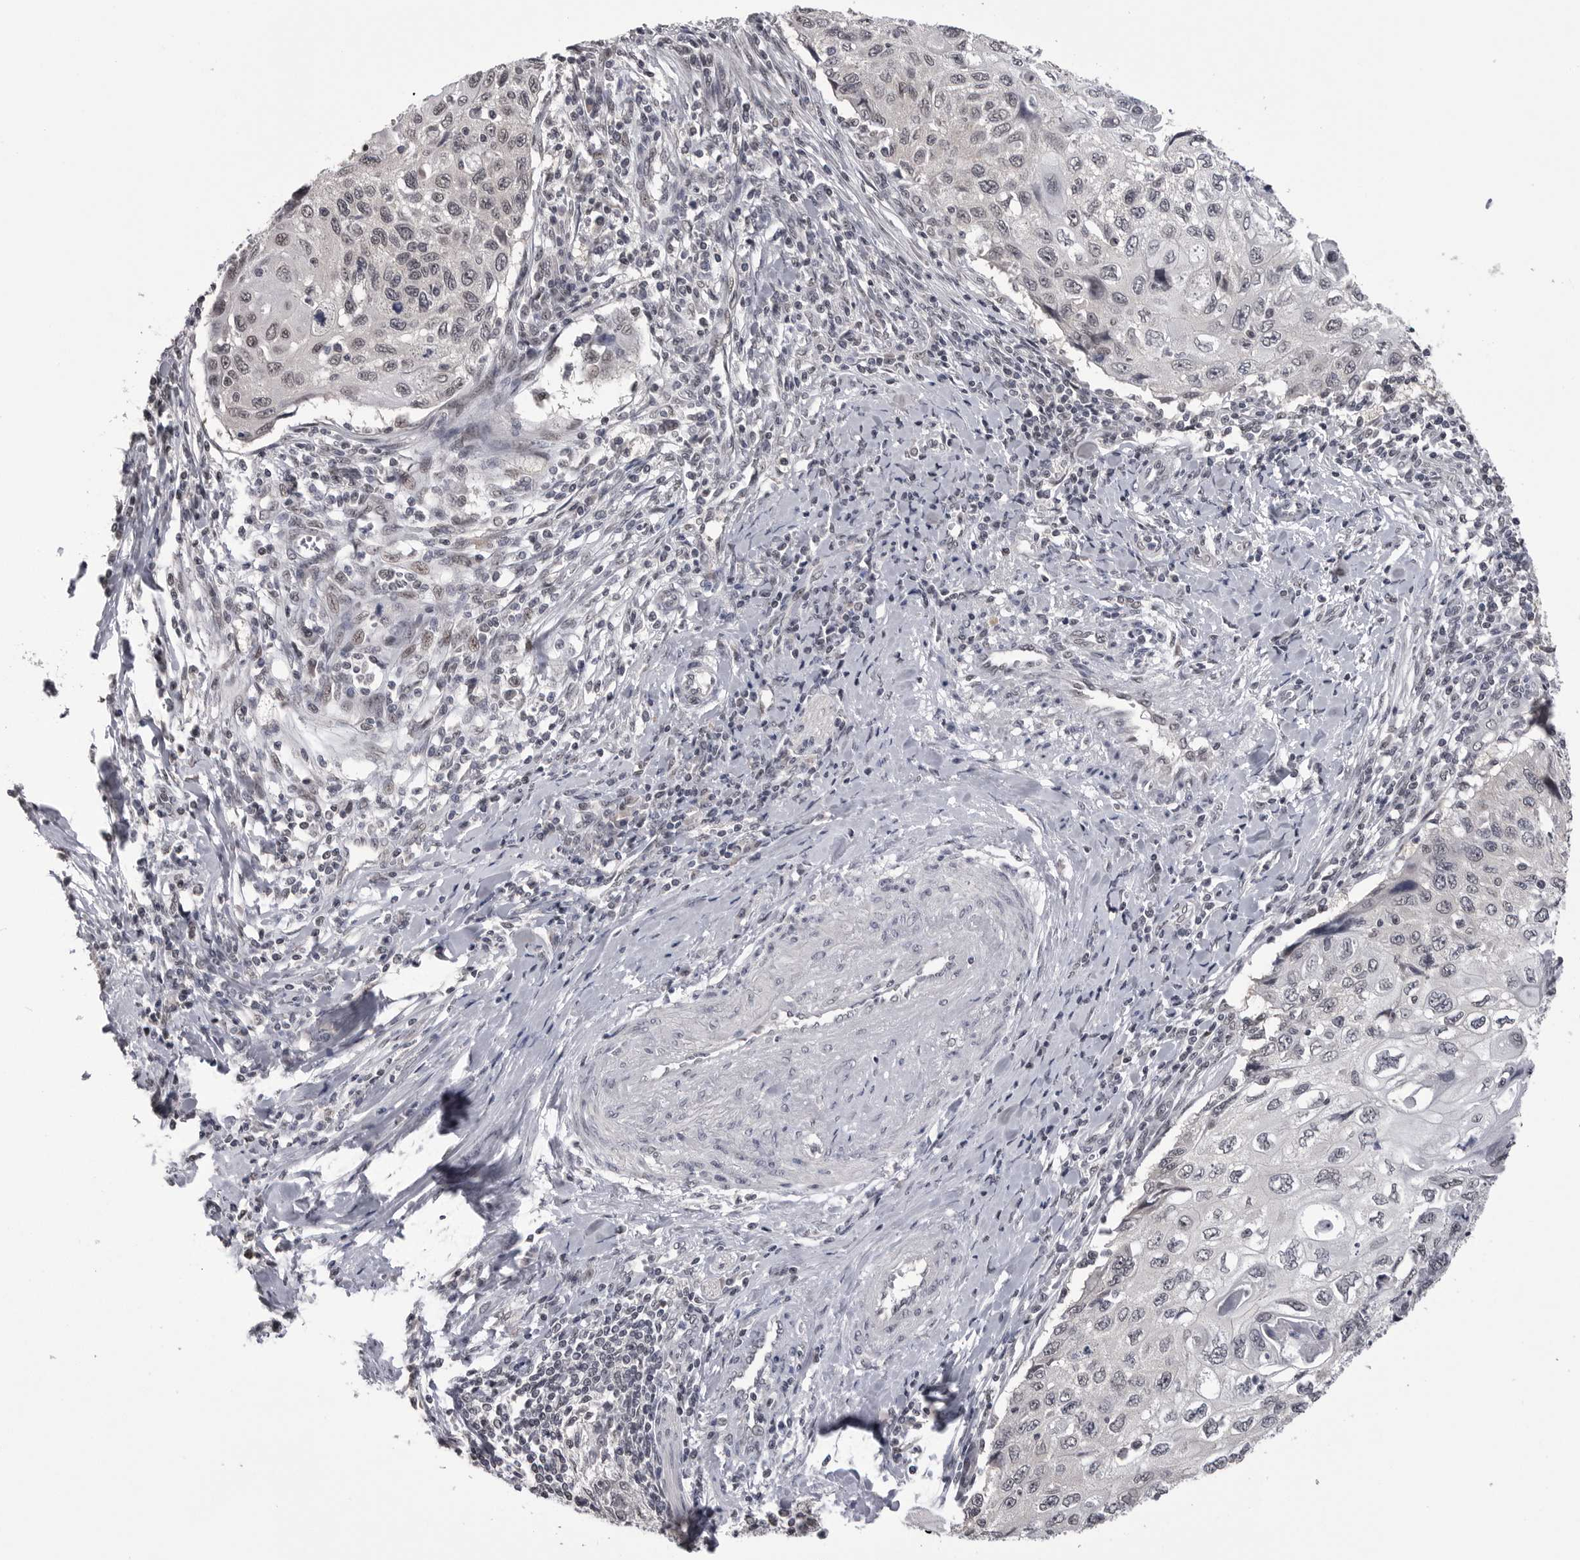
{"staining": {"intensity": "weak", "quantity": ">75%", "location": "nuclear"}, "tissue": "cervical cancer", "cell_type": "Tumor cells", "image_type": "cancer", "snomed": [{"axis": "morphology", "description": "Squamous cell carcinoma, NOS"}, {"axis": "topography", "description": "Cervix"}], "caption": "Immunohistochemistry (IHC) micrograph of neoplastic tissue: cervical cancer (squamous cell carcinoma) stained using immunohistochemistry (IHC) shows low levels of weak protein expression localized specifically in the nuclear of tumor cells, appearing as a nuclear brown color.", "gene": "DLG2", "patient": {"sex": "female", "age": 70}}